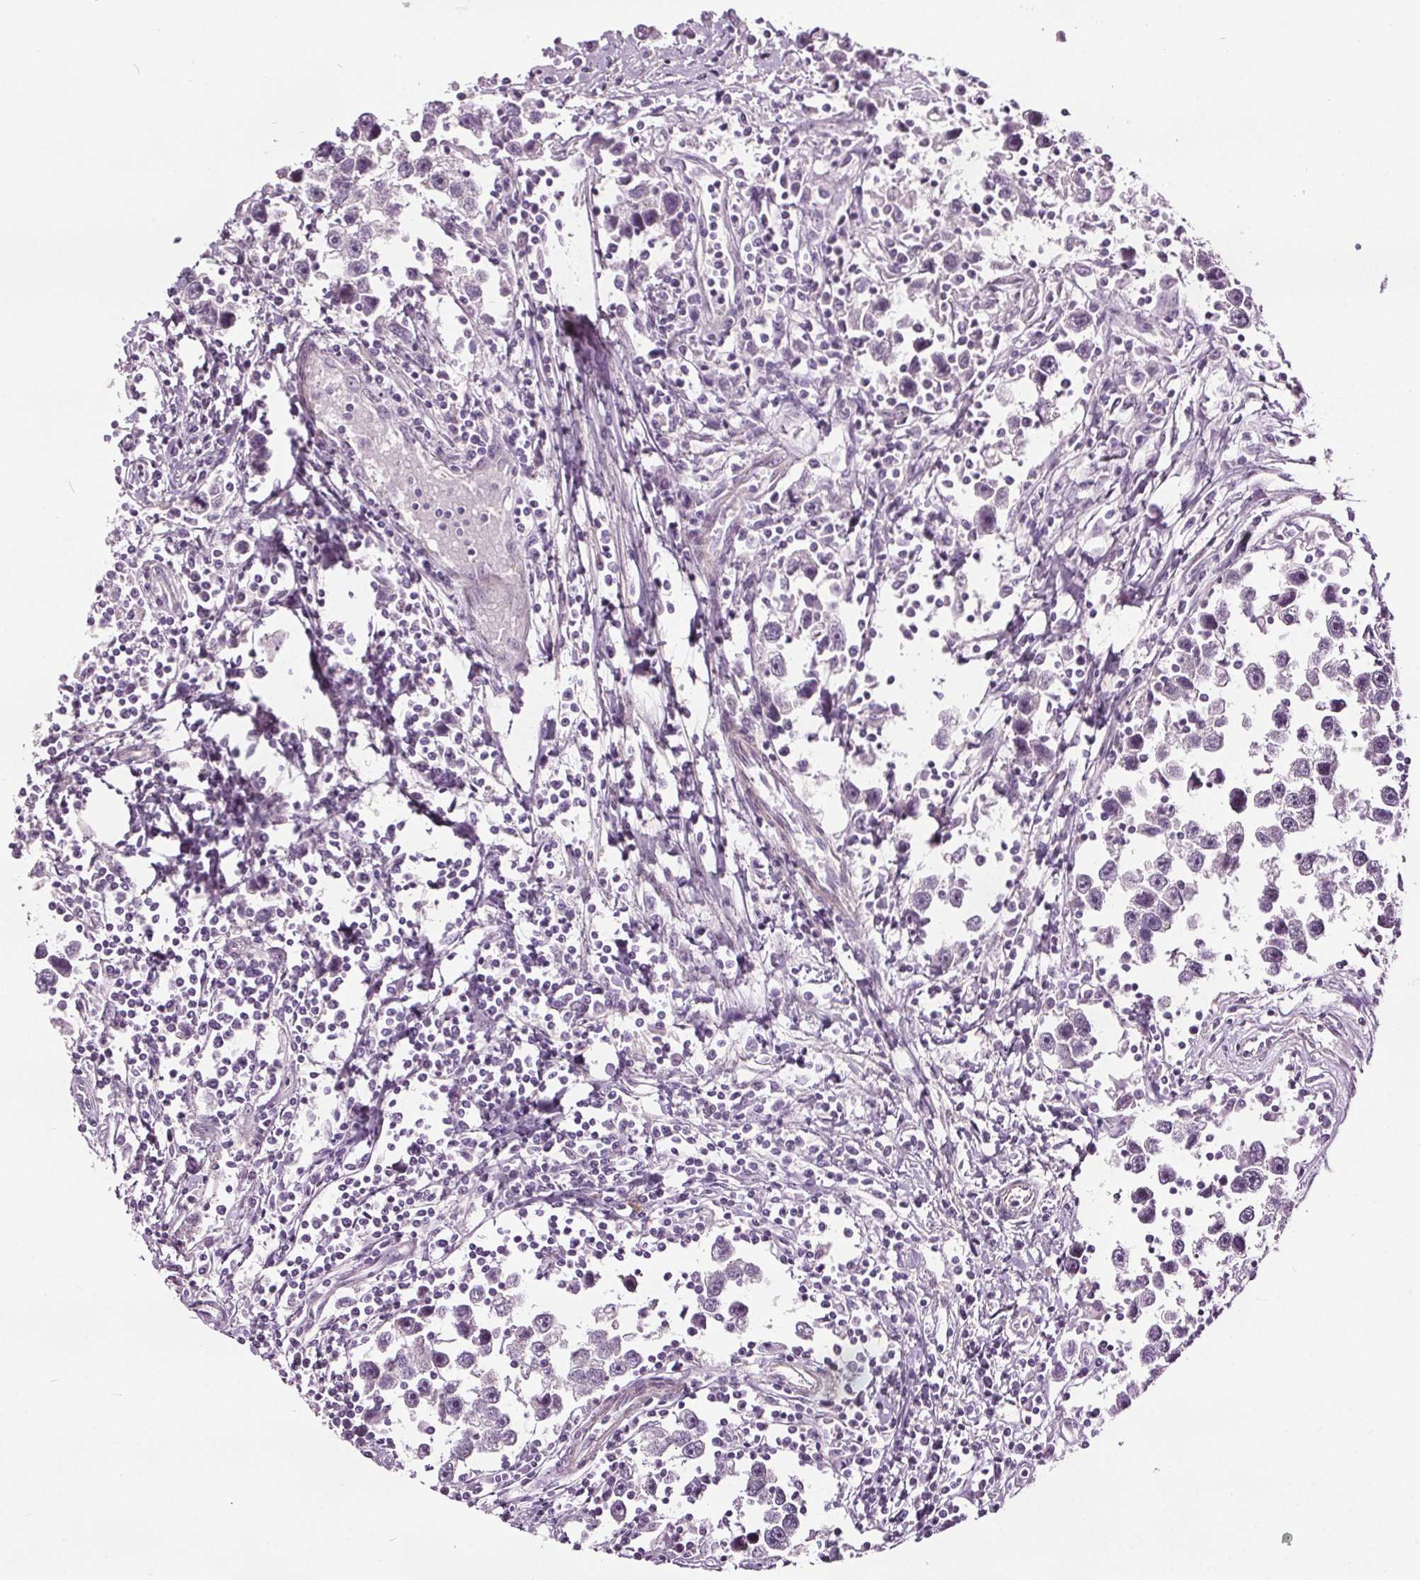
{"staining": {"intensity": "negative", "quantity": "none", "location": "none"}, "tissue": "testis cancer", "cell_type": "Tumor cells", "image_type": "cancer", "snomed": [{"axis": "morphology", "description": "Seminoma, NOS"}, {"axis": "topography", "description": "Testis"}], "caption": "Immunohistochemistry image of neoplastic tissue: seminoma (testis) stained with DAB demonstrates no significant protein positivity in tumor cells.", "gene": "RASA1", "patient": {"sex": "male", "age": 30}}